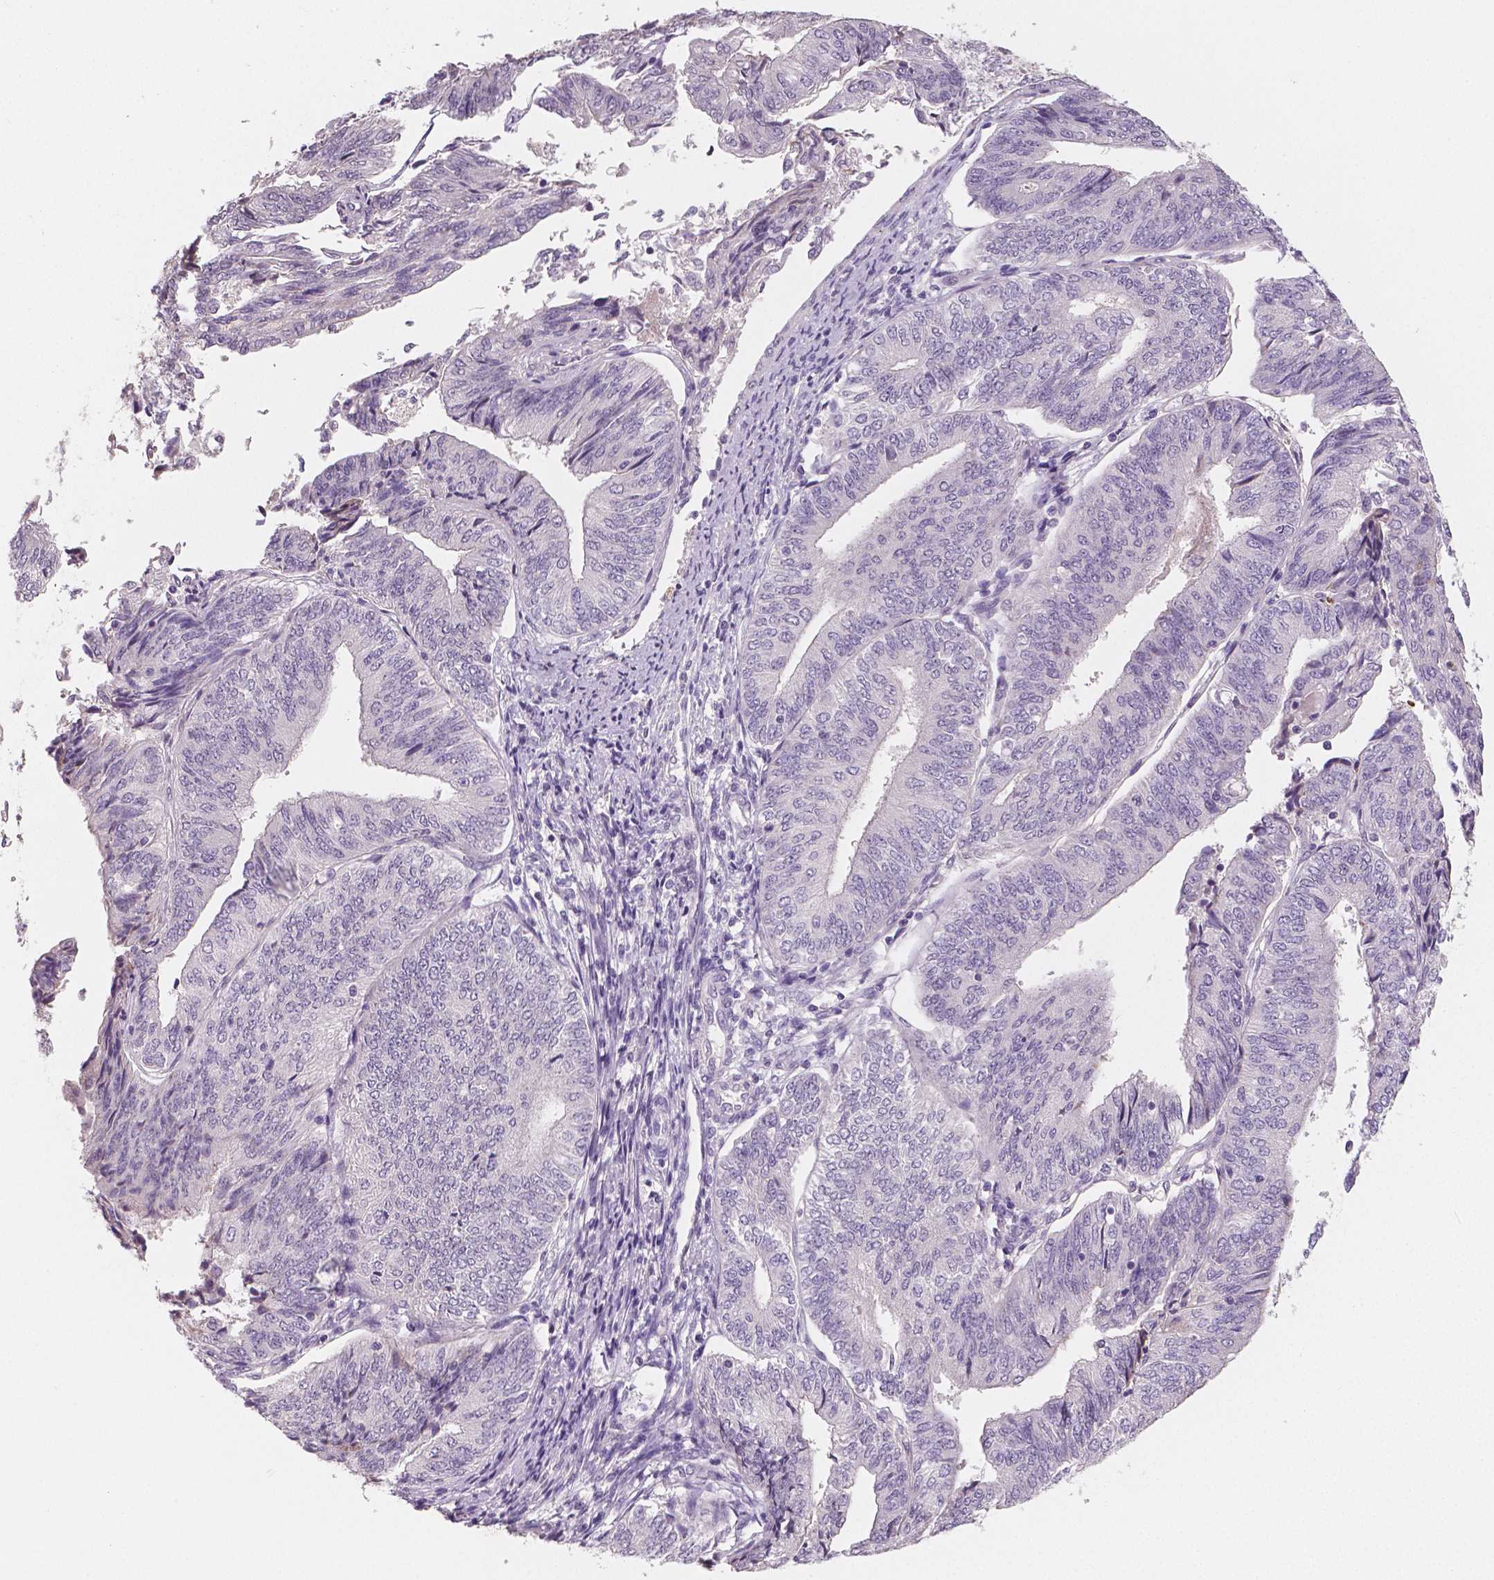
{"staining": {"intensity": "negative", "quantity": "none", "location": "none"}, "tissue": "endometrial cancer", "cell_type": "Tumor cells", "image_type": "cancer", "snomed": [{"axis": "morphology", "description": "Adenocarcinoma, NOS"}, {"axis": "topography", "description": "Endometrium"}], "caption": "A high-resolution histopathology image shows immunohistochemistry (IHC) staining of endometrial adenocarcinoma, which exhibits no significant staining in tumor cells. Brightfield microscopy of IHC stained with DAB (3,3'-diaminobenzidine) (brown) and hematoxylin (blue), captured at high magnification.", "gene": "APOA4", "patient": {"sex": "female", "age": 58}}